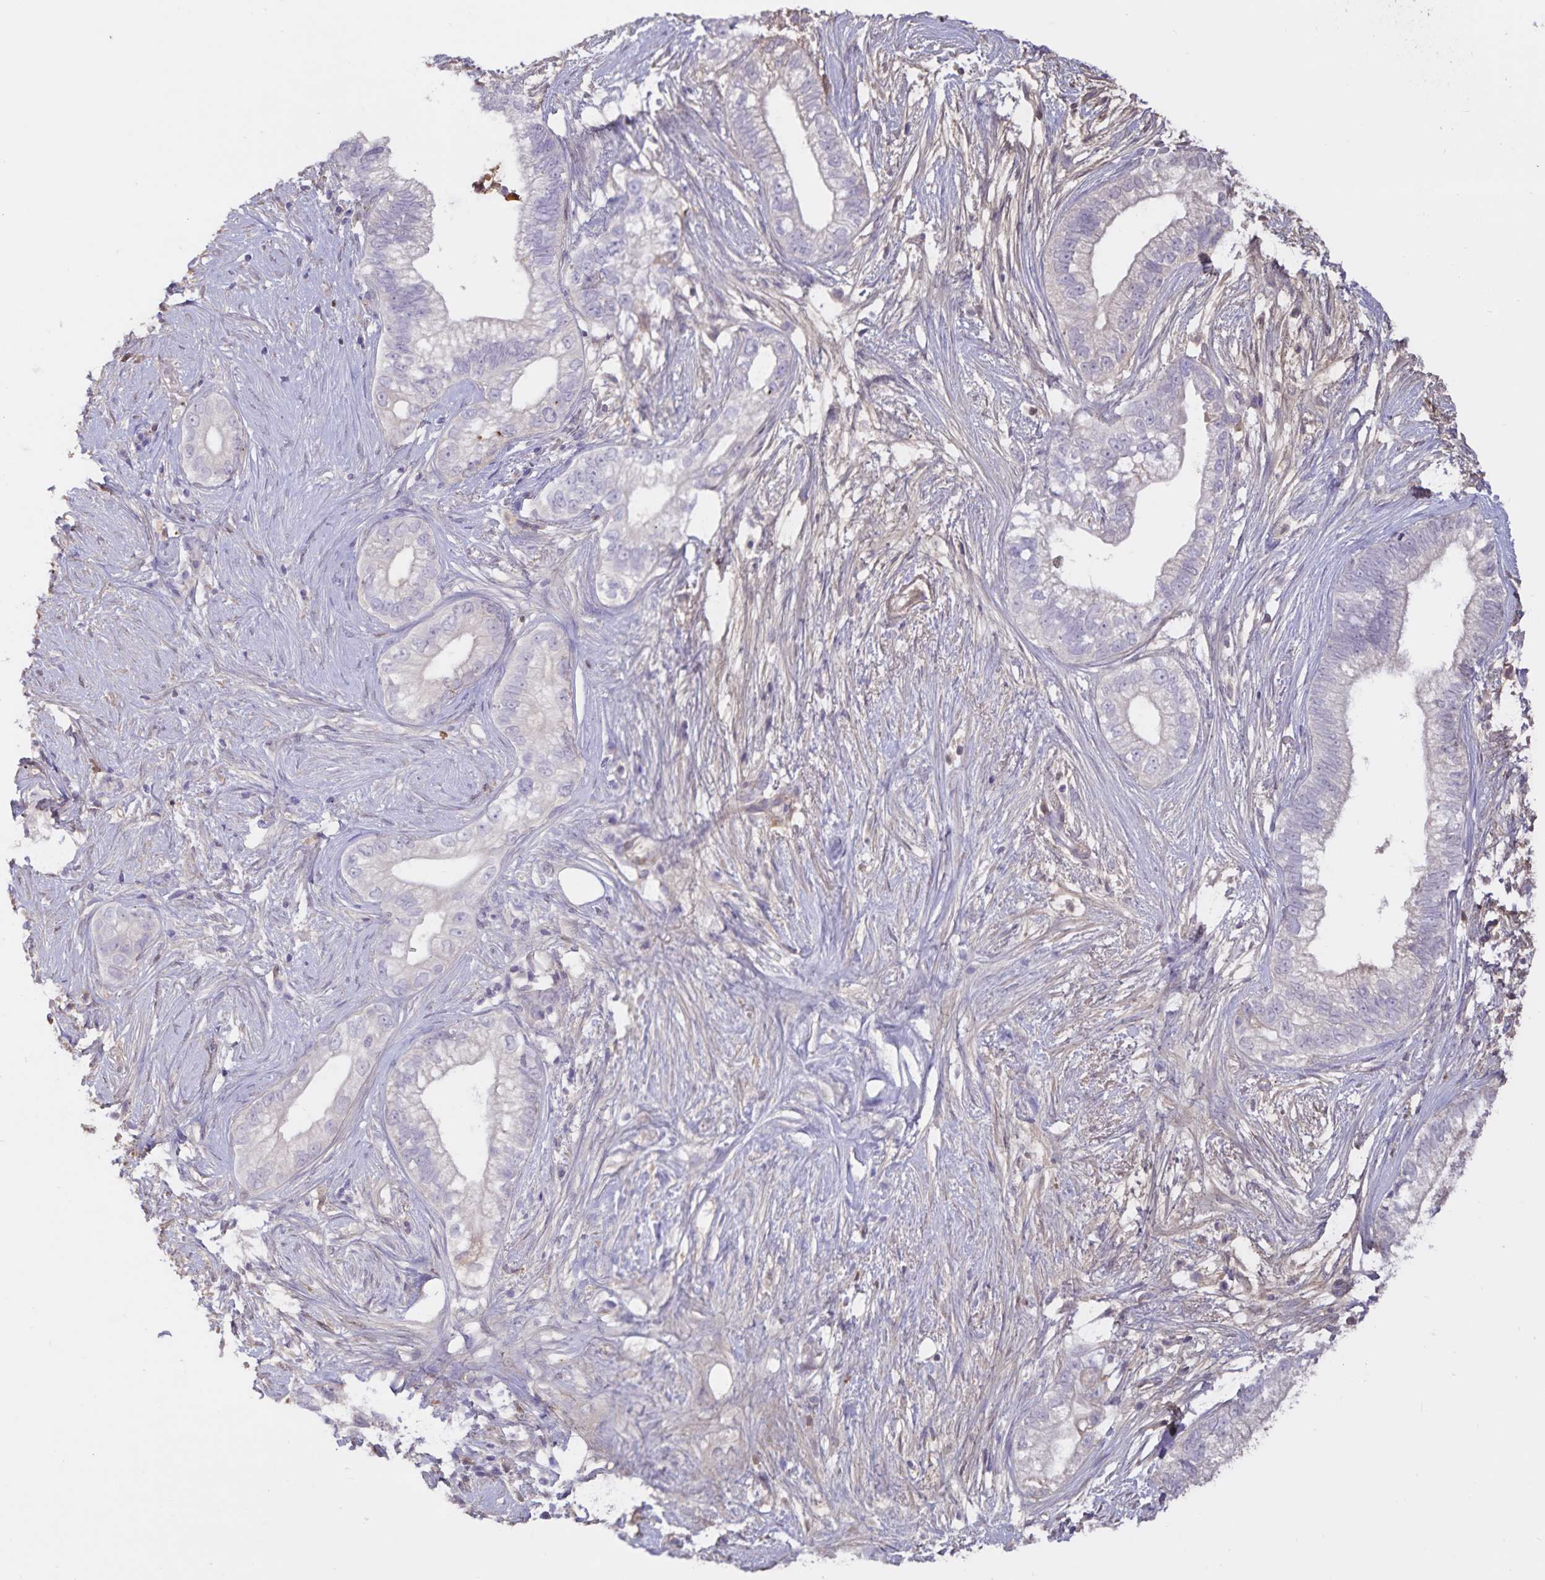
{"staining": {"intensity": "negative", "quantity": "none", "location": "none"}, "tissue": "pancreatic cancer", "cell_type": "Tumor cells", "image_type": "cancer", "snomed": [{"axis": "morphology", "description": "Adenocarcinoma, NOS"}, {"axis": "topography", "description": "Pancreas"}], "caption": "Immunohistochemical staining of human adenocarcinoma (pancreatic) demonstrates no significant expression in tumor cells.", "gene": "FGG", "patient": {"sex": "male", "age": 70}}